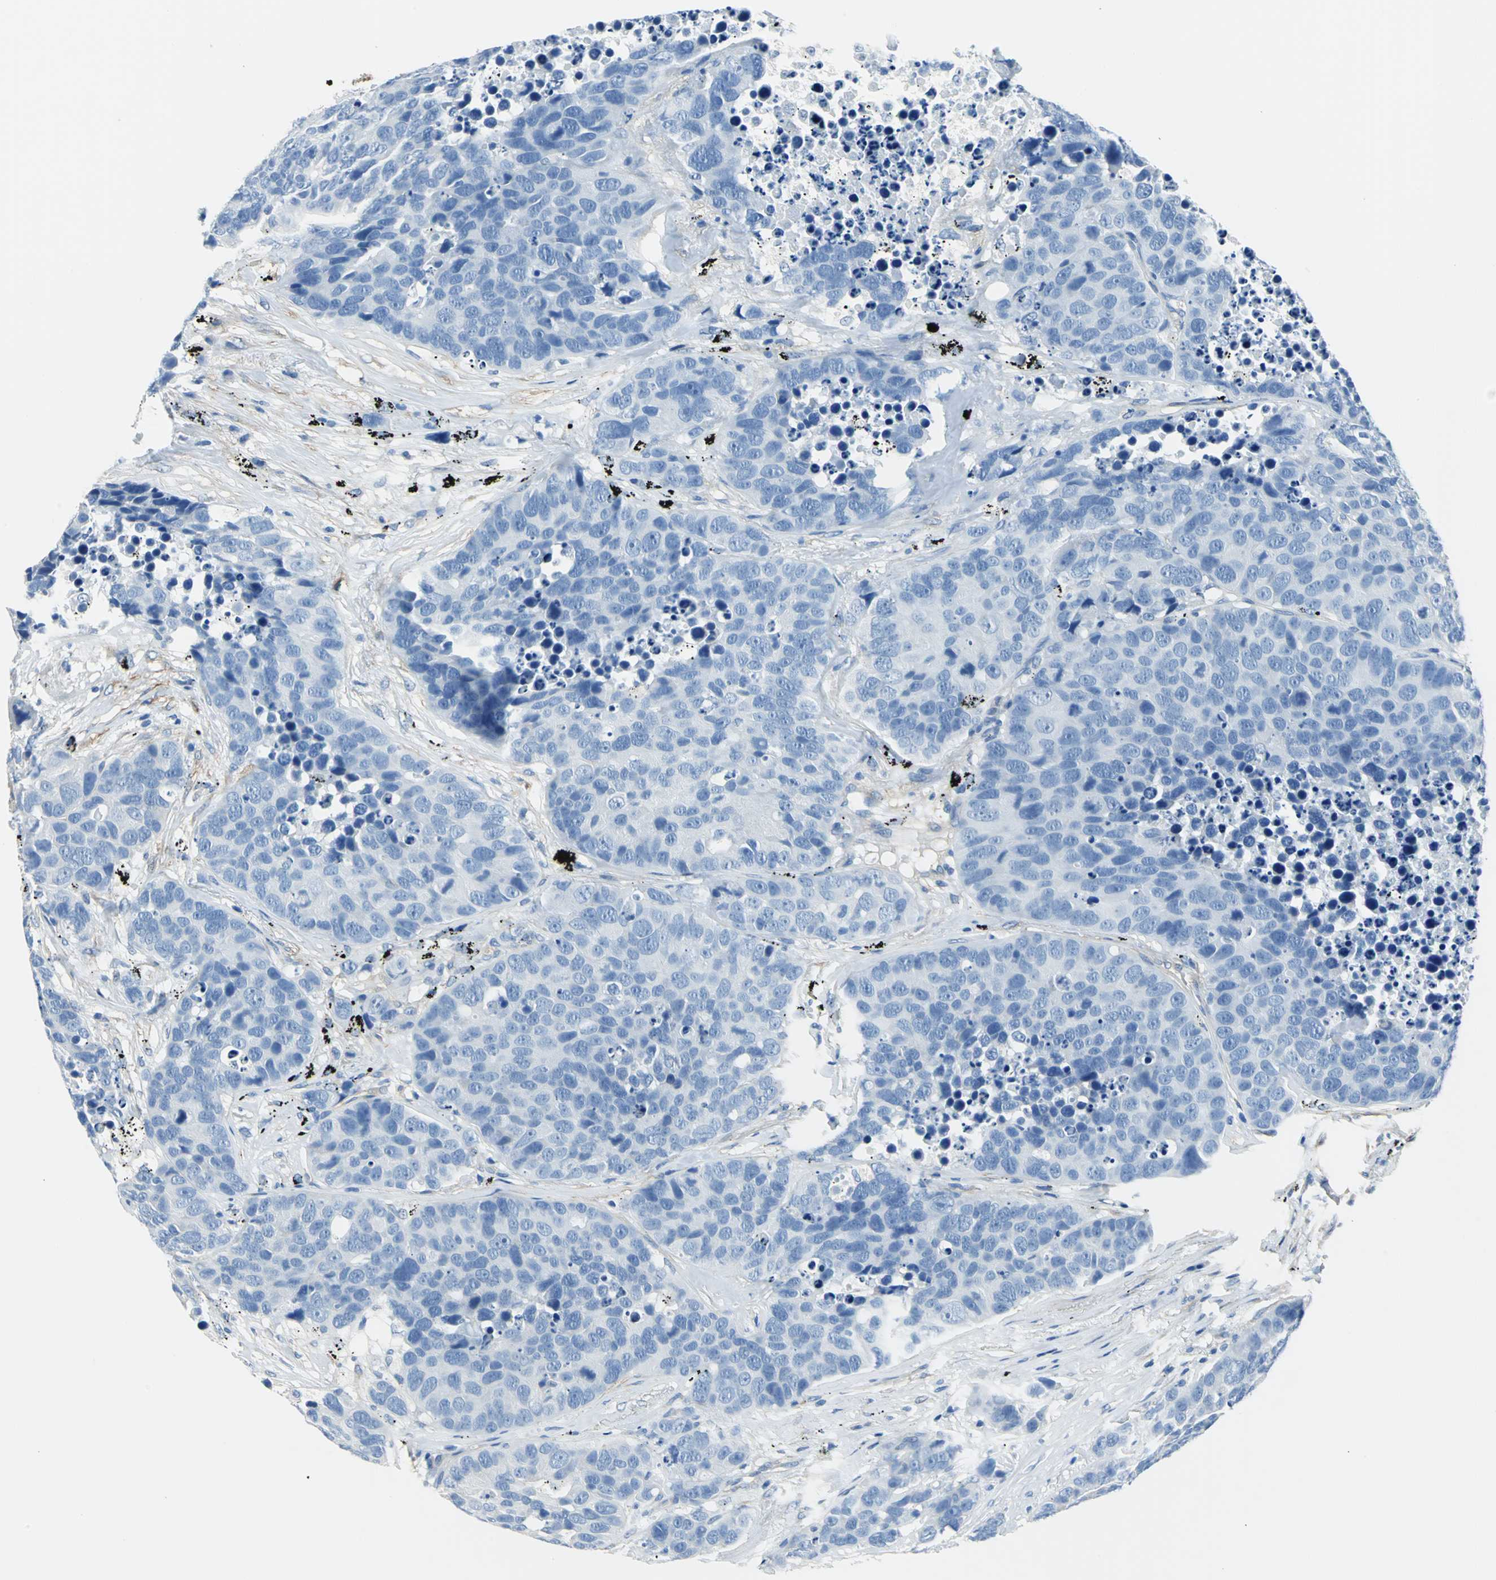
{"staining": {"intensity": "negative", "quantity": "none", "location": "none"}, "tissue": "carcinoid", "cell_type": "Tumor cells", "image_type": "cancer", "snomed": [{"axis": "morphology", "description": "Carcinoid, malignant, NOS"}, {"axis": "topography", "description": "Lung"}], "caption": "High power microscopy image of an immunohistochemistry (IHC) micrograph of malignant carcinoid, revealing no significant staining in tumor cells.", "gene": "AKAP12", "patient": {"sex": "male", "age": 60}}